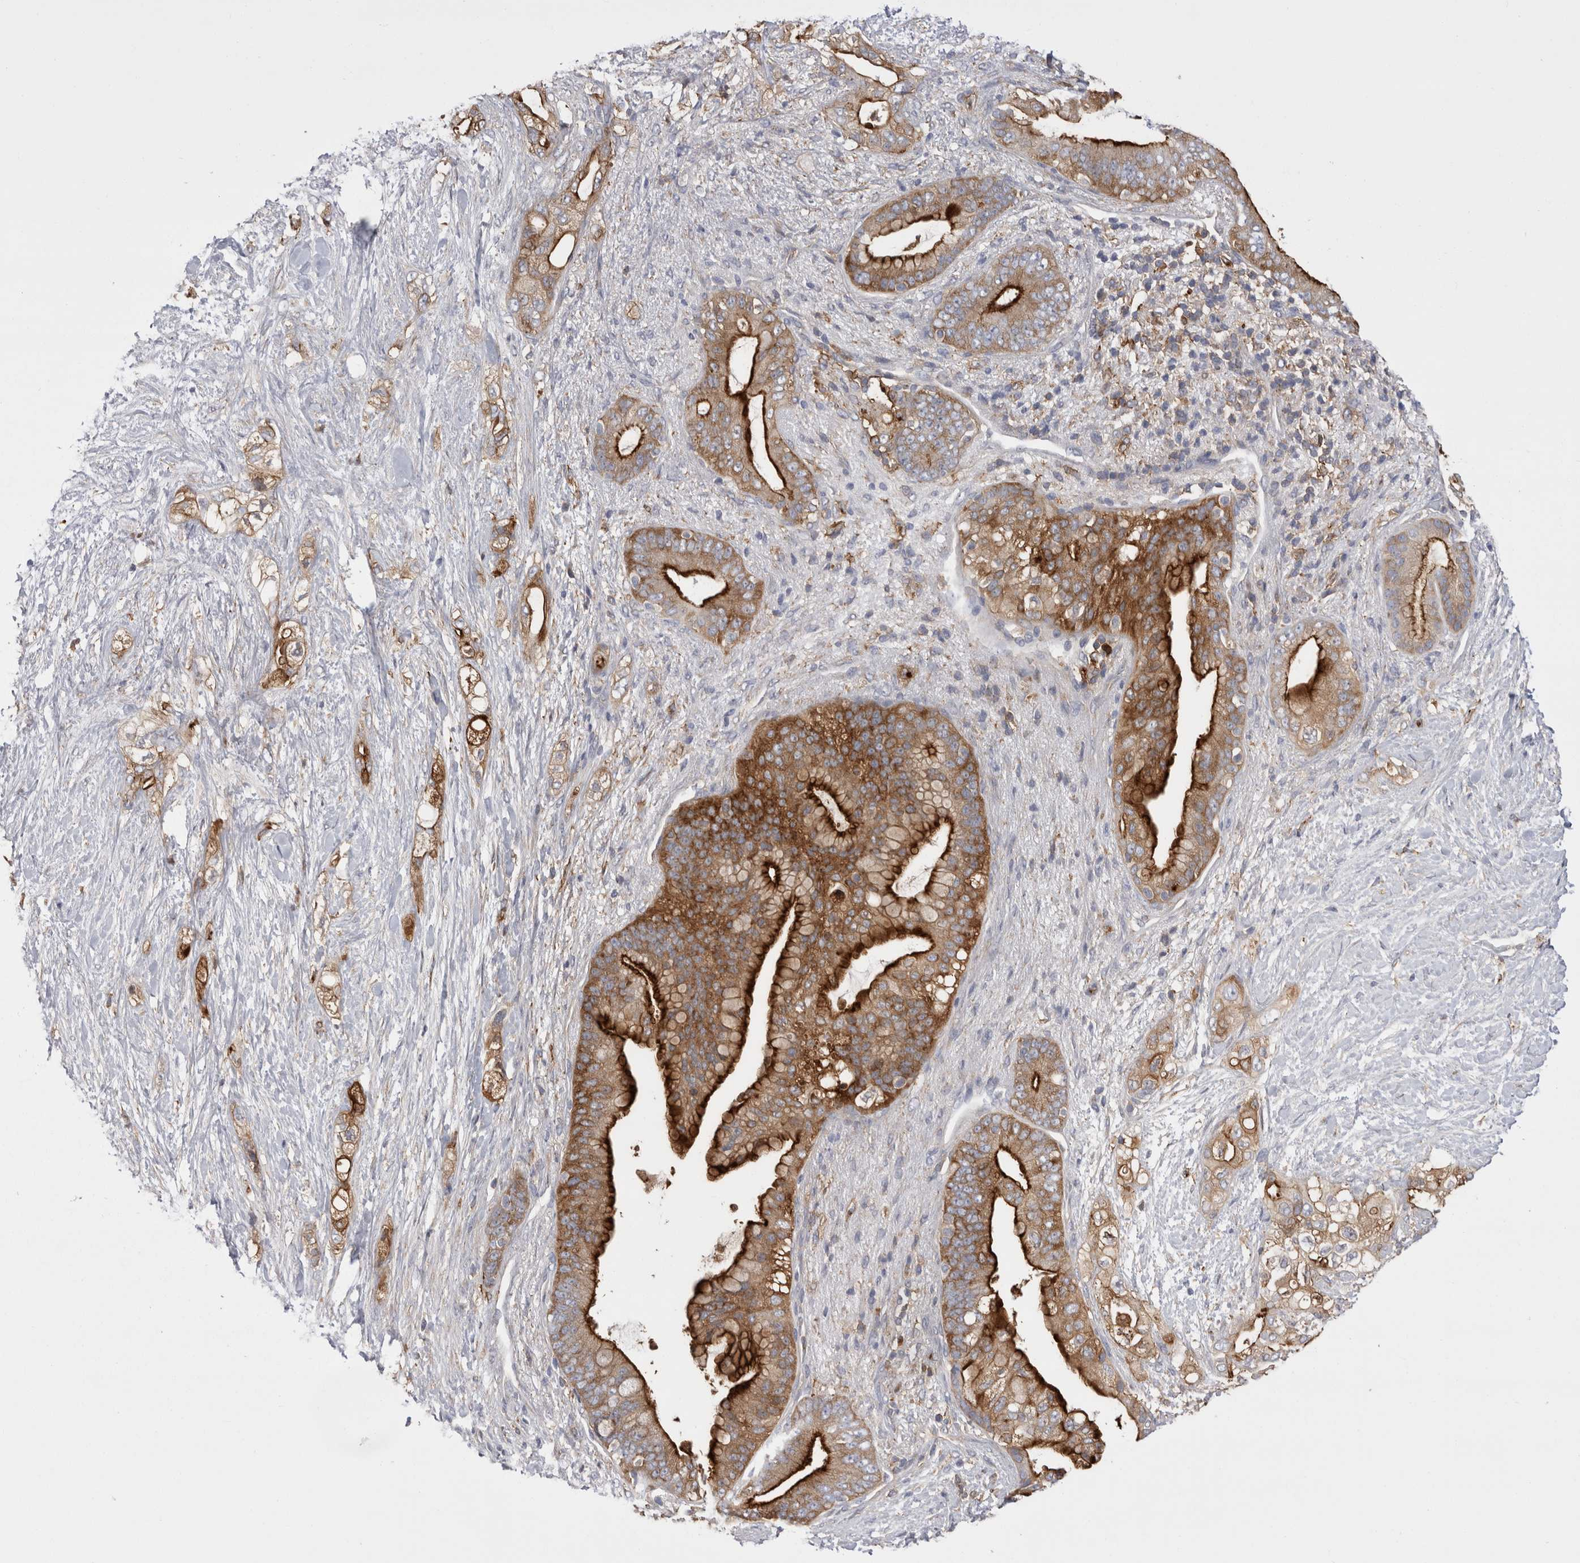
{"staining": {"intensity": "strong", "quantity": ">75%", "location": "cytoplasmic/membranous"}, "tissue": "pancreatic cancer", "cell_type": "Tumor cells", "image_type": "cancer", "snomed": [{"axis": "morphology", "description": "Adenocarcinoma, NOS"}, {"axis": "topography", "description": "Pancreas"}], "caption": "Adenocarcinoma (pancreatic) tissue shows strong cytoplasmic/membranous positivity in approximately >75% of tumor cells", "gene": "RAB11FIP1", "patient": {"sex": "male", "age": 53}}